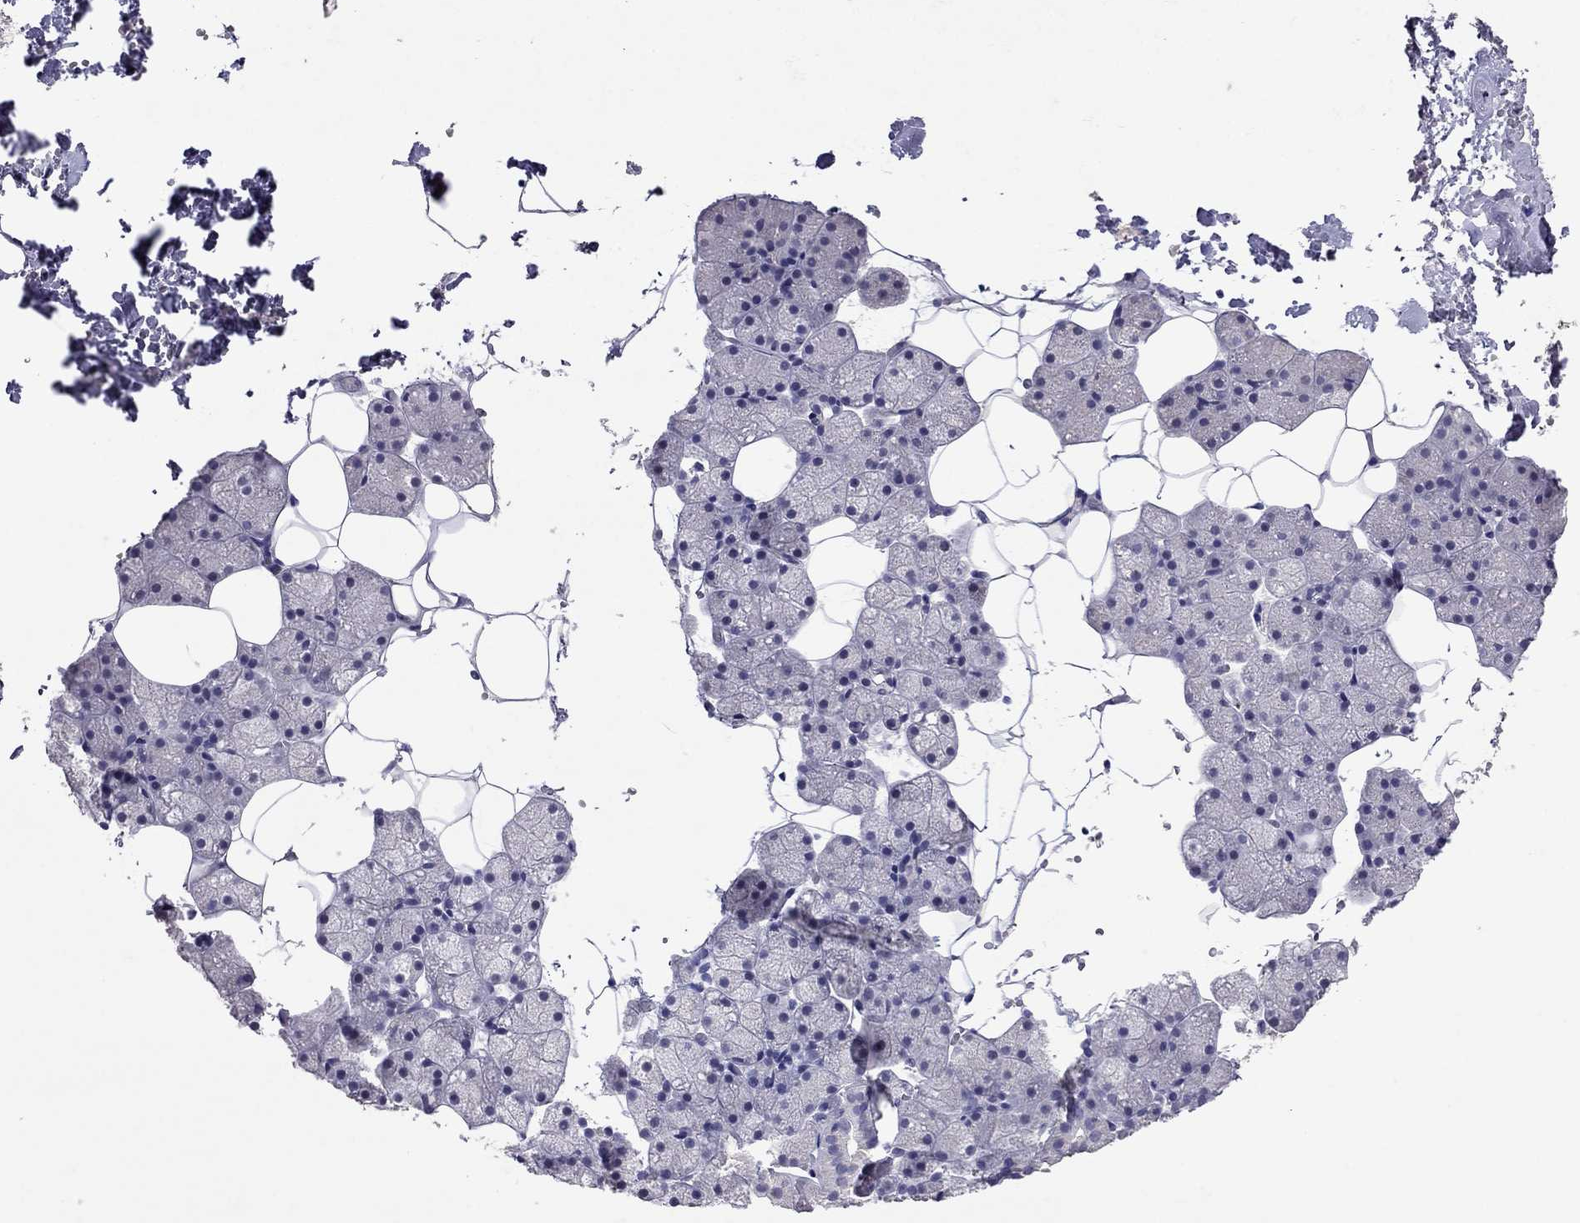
{"staining": {"intensity": "negative", "quantity": "none", "location": "none"}, "tissue": "salivary gland", "cell_type": "Glandular cells", "image_type": "normal", "snomed": [{"axis": "morphology", "description": "Normal tissue, NOS"}, {"axis": "topography", "description": "Salivary gland"}], "caption": "This histopathology image is of normal salivary gland stained with immunohistochemistry (IHC) to label a protein in brown with the nuclei are counter-stained blue. There is no positivity in glandular cells.", "gene": "FST", "patient": {"sex": "male", "age": 38}}